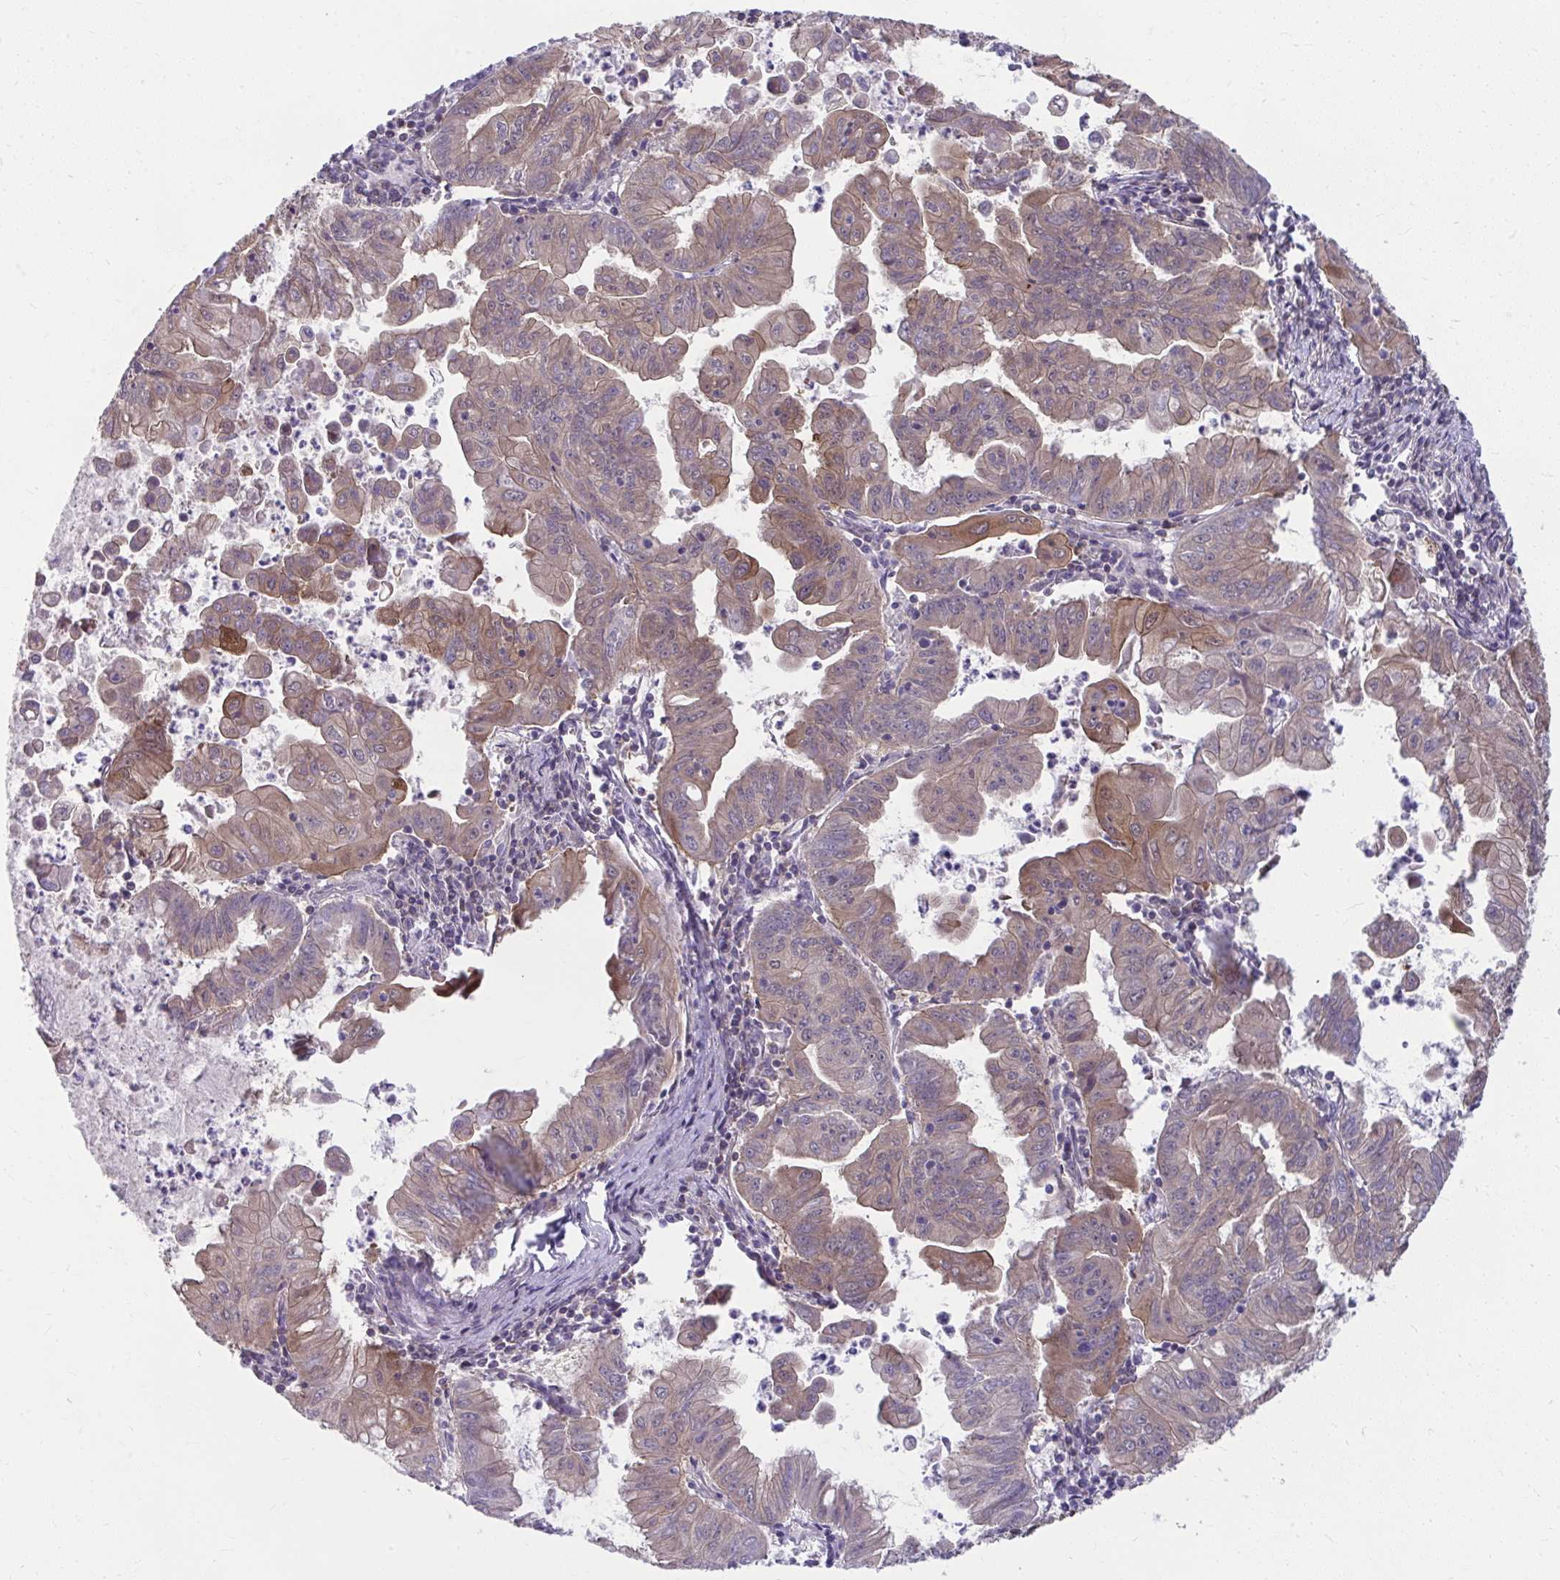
{"staining": {"intensity": "moderate", "quantity": "25%-75%", "location": "cytoplasmic/membranous"}, "tissue": "stomach cancer", "cell_type": "Tumor cells", "image_type": "cancer", "snomed": [{"axis": "morphology", "description": "Adenocarcinoma, NOS"}, {"axis": "topography", "description": "Stomach, upper"}], "caption": "Protein expression by immunohistochemistry (IHC) displays moderate cytoplasmic/membranous staining in approximately 25%-75% of tumor cells in stomach cancer (adenocarcinoma).", "gene": "PCDHB7", "patient": {"sex": "male", "age": 80}}